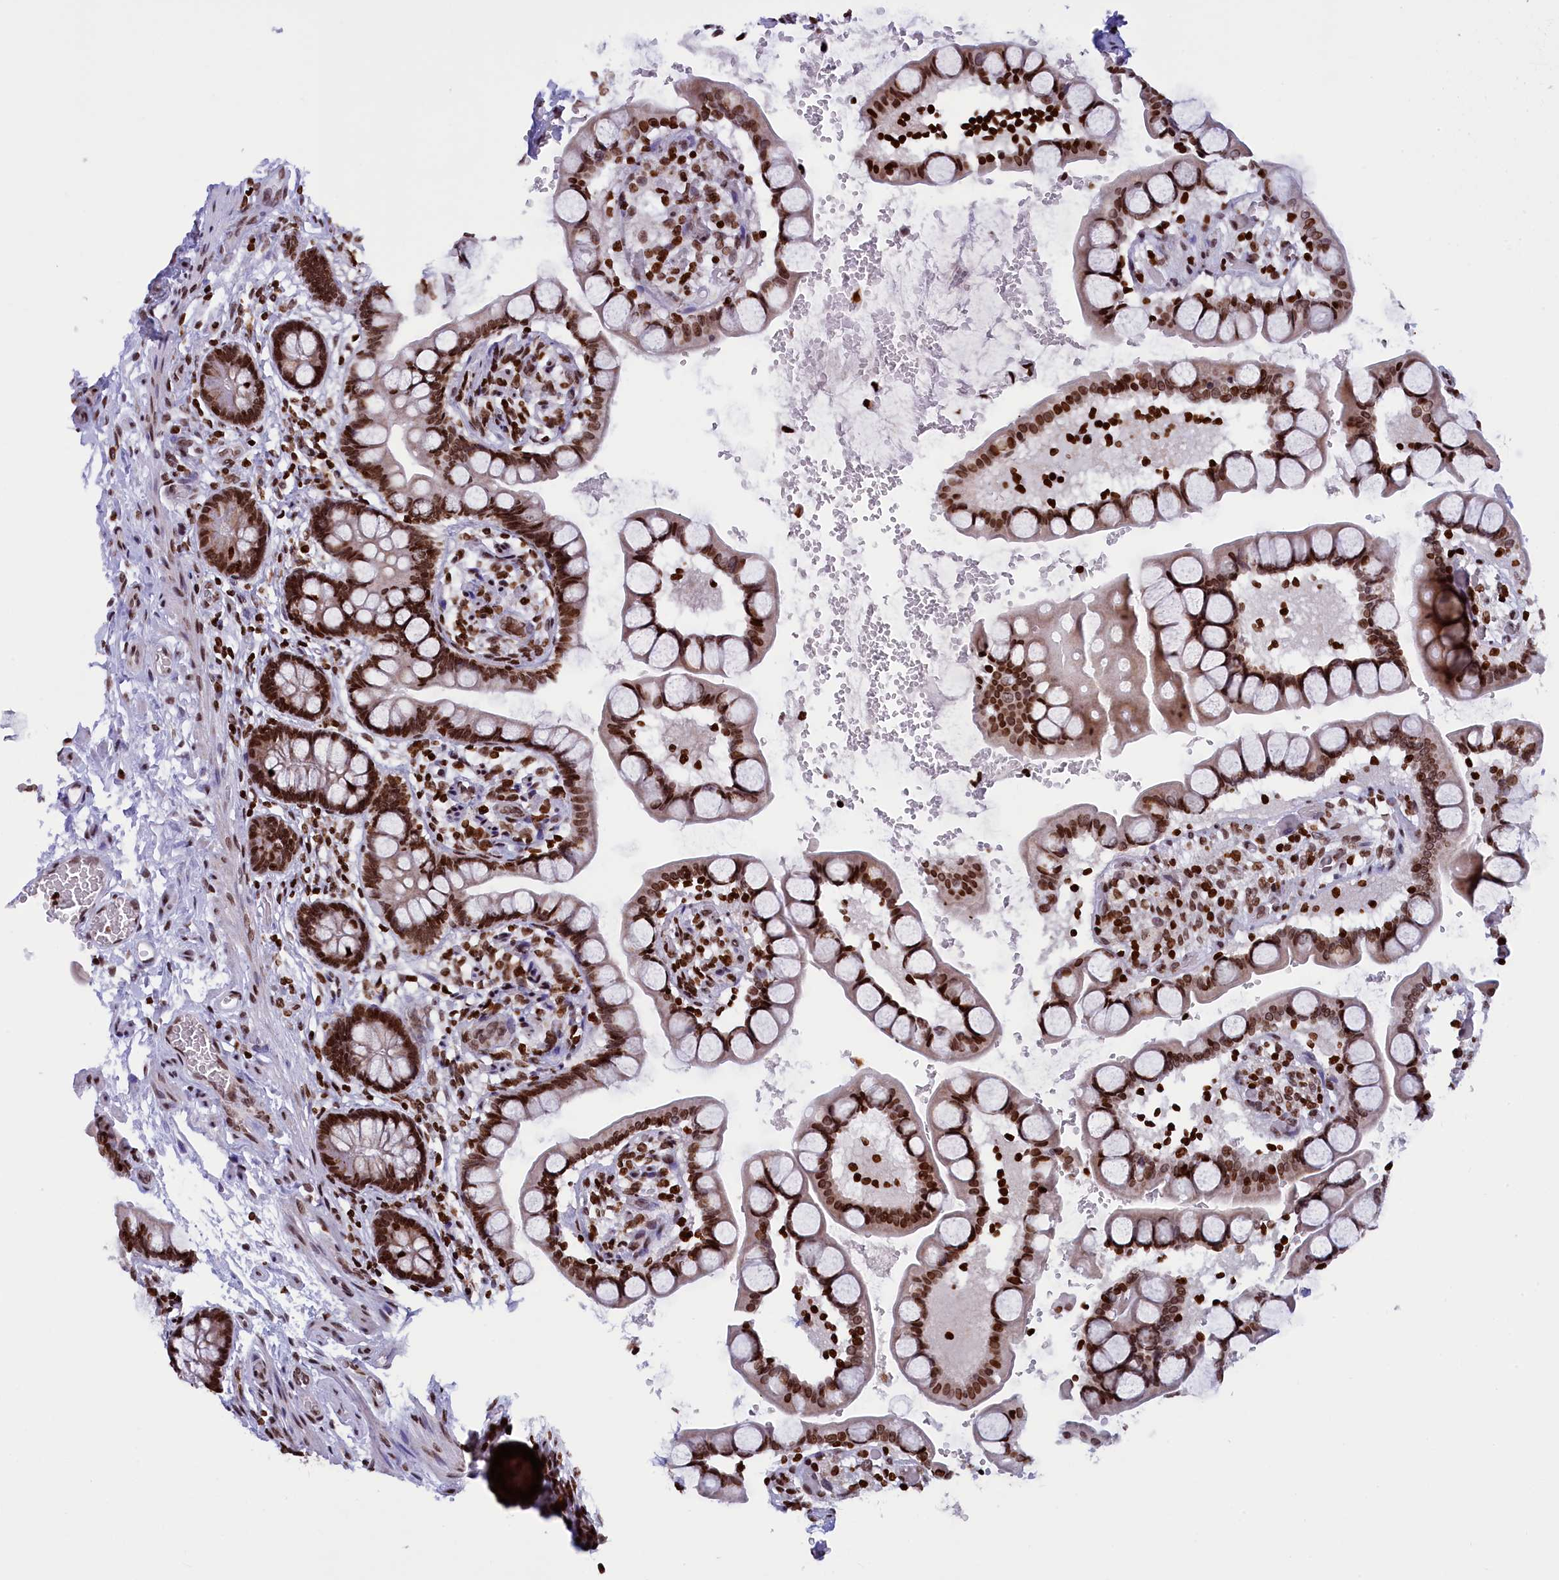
{"staining": {"intensity": "strong", "quantity": ">75%", "location": "cytoplasmic/membranous,nuclear"}, "tissue": "small intestine", "cell_type": "Glandular cells", "image_type": "normal", "snomed": [{"axis": "morphology", "description": "Normal tissue, NOS"}, {"axis": "topography", "description": "Small intestine"}], "caption": "The micrograph exhibits staining of normal small intestine, revealing strong cytoplasmic/membranous,nuclear protein staining (brown color) within glandular cells. The protein is stained brown, and the nuclei are stained in blue (DAB (3,3'-diaminobenzidine) IHC with brightfield microscopy, high magnification).", "gene": "TIMM29", "patient": {"sex": "male", "age": 52}}